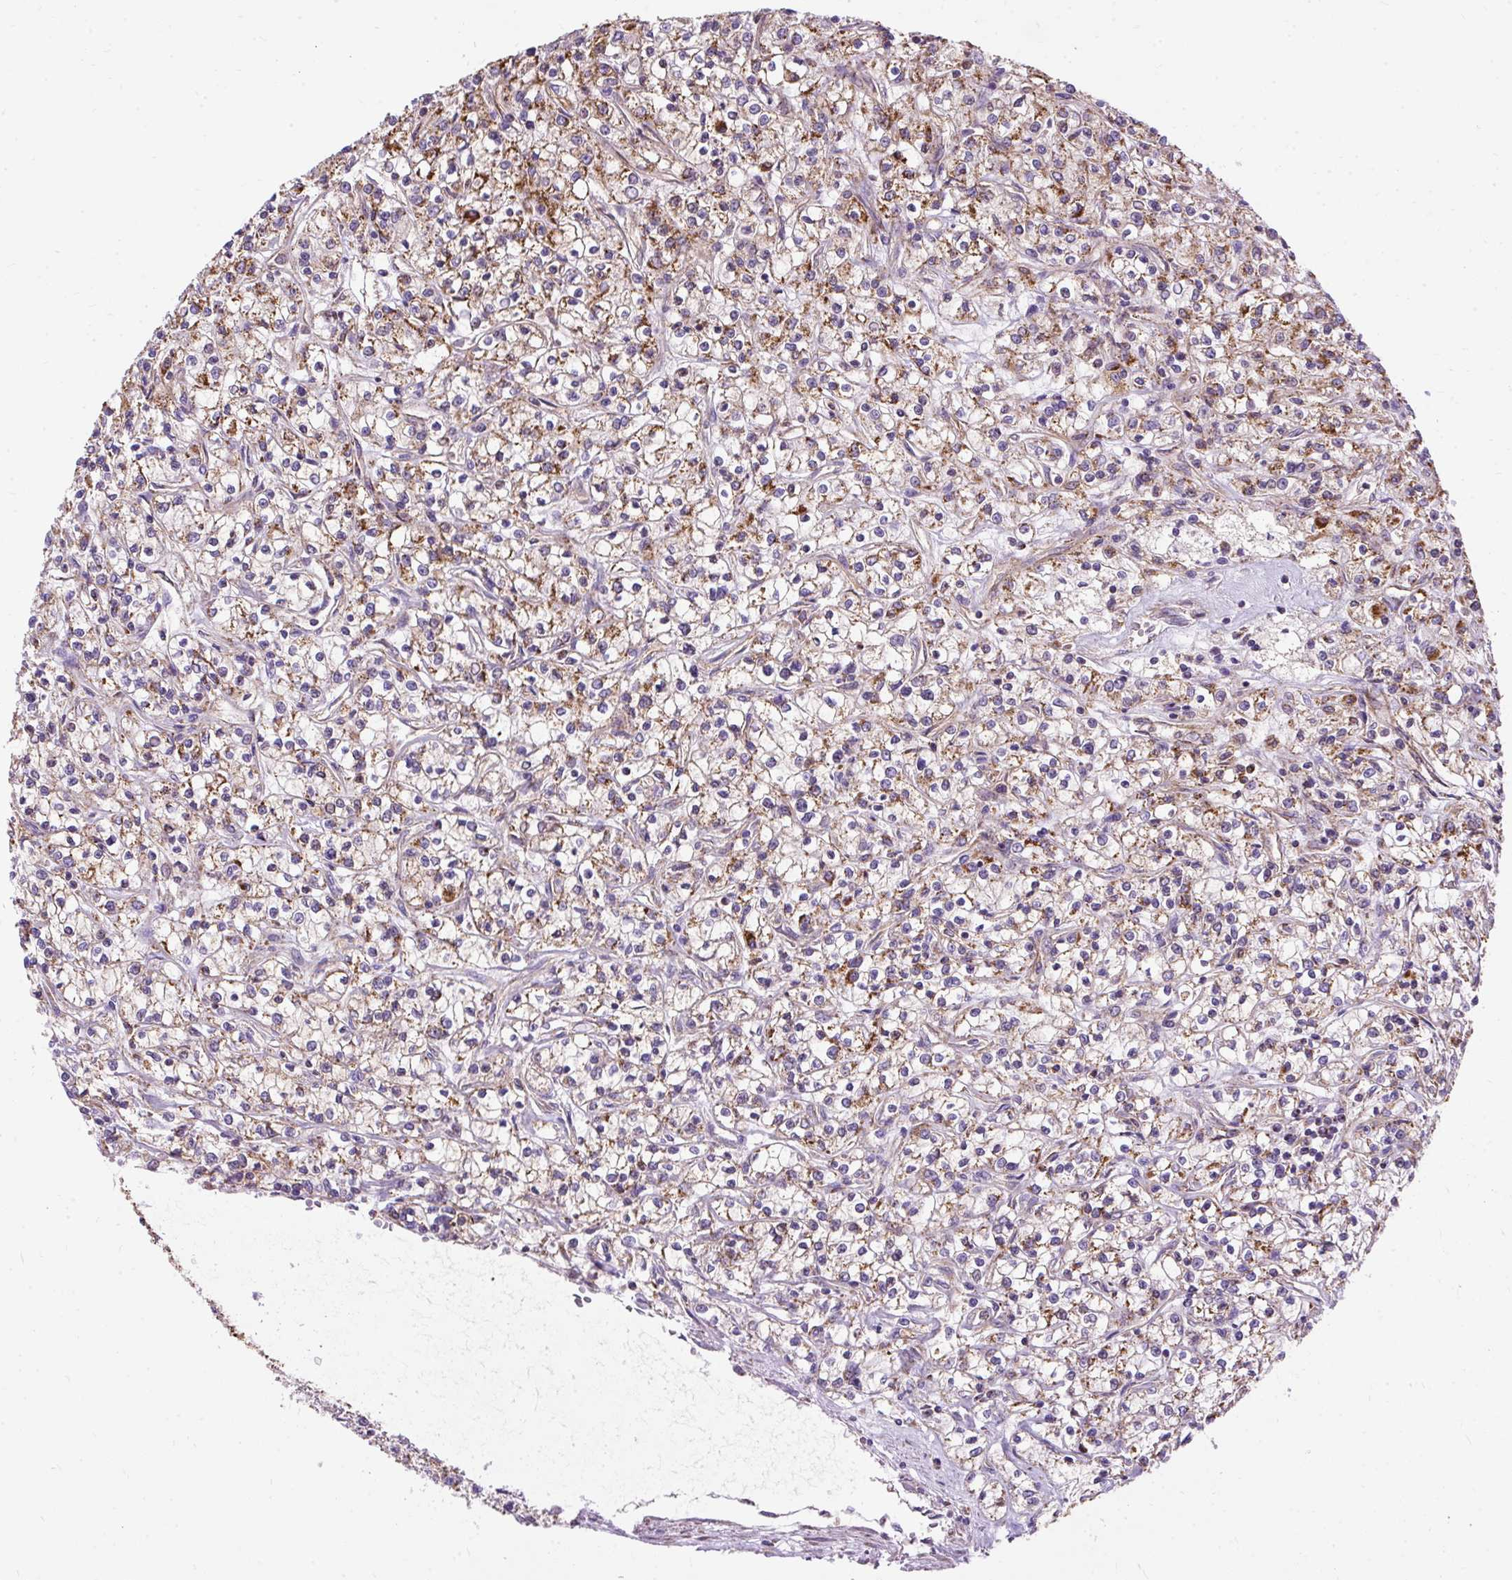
{"staining": {"intensity": "moderate", "quantity": ">75%", "location": "cytoplasmic/membranous"}, "tissue": "renal cancer", "cell_type": "Tumor cells", "image_type": "cancer", "snomed": [{"axis": "morphology", "description": "Adenocarcinoma, NOS"}, {"axis": "topography", "description": "Kidney"}], "caption": "Human adenocarcinoma (renal) stained for a protein (brown) reveals moderate cytoplasmic/membranous positive staining in approximately >75% of tumor cells.", "gene": "CEP290", "patient": {"sex": "female", "age": 59}}